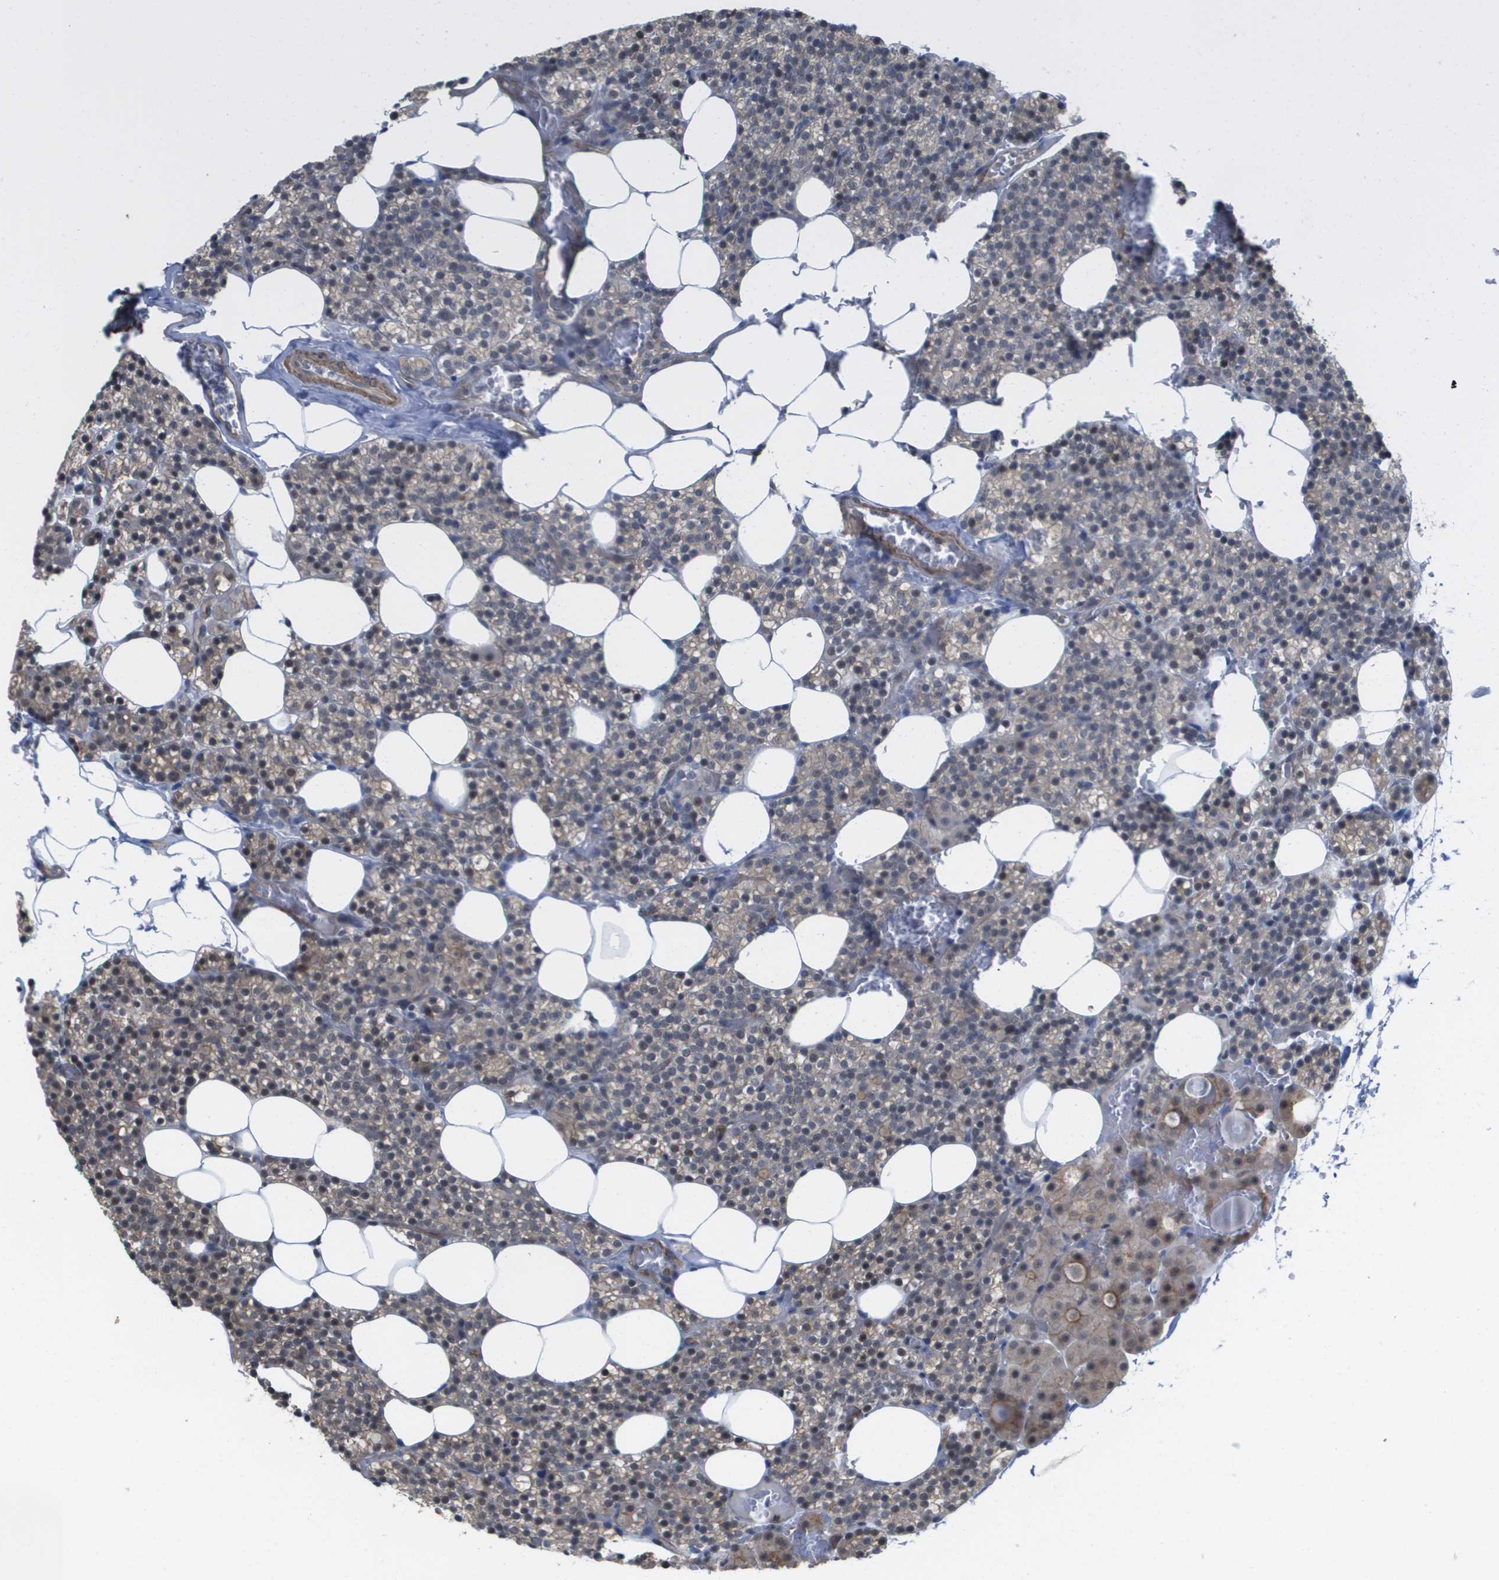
{"staining": {"intensity": "weak", "quantity": "<25%", "location": "cytoplasmic/membranous,nuclear"}, "tissue": "parathyroid gland", "cell_type": "Glandular cells", "image_type": "normal", "snomed": [{"axis": "morphology", "description": "Normal tissue, NOS"}, {"axis": "morphology", "description": "Inflammation chronic"}, {"axis": "morphology", "description": "Goiter, colloid"}, {"axis": "topography", "description": "Thyroid gland"}, {"axis": "topography", "description": "Parathyroid gland"}], "caption": "IHC micrograph of benign parathyroid gland: parathyroid gland stained with DAB exhibits no significant protein positivity in glandular cells. (Stains: DAB IHC with hematoxylin counter stain, Microscopy: brightfield microscopy at high magnification).", "gene": "RNF112", "patient": {"sex": "male", "age": 65}}